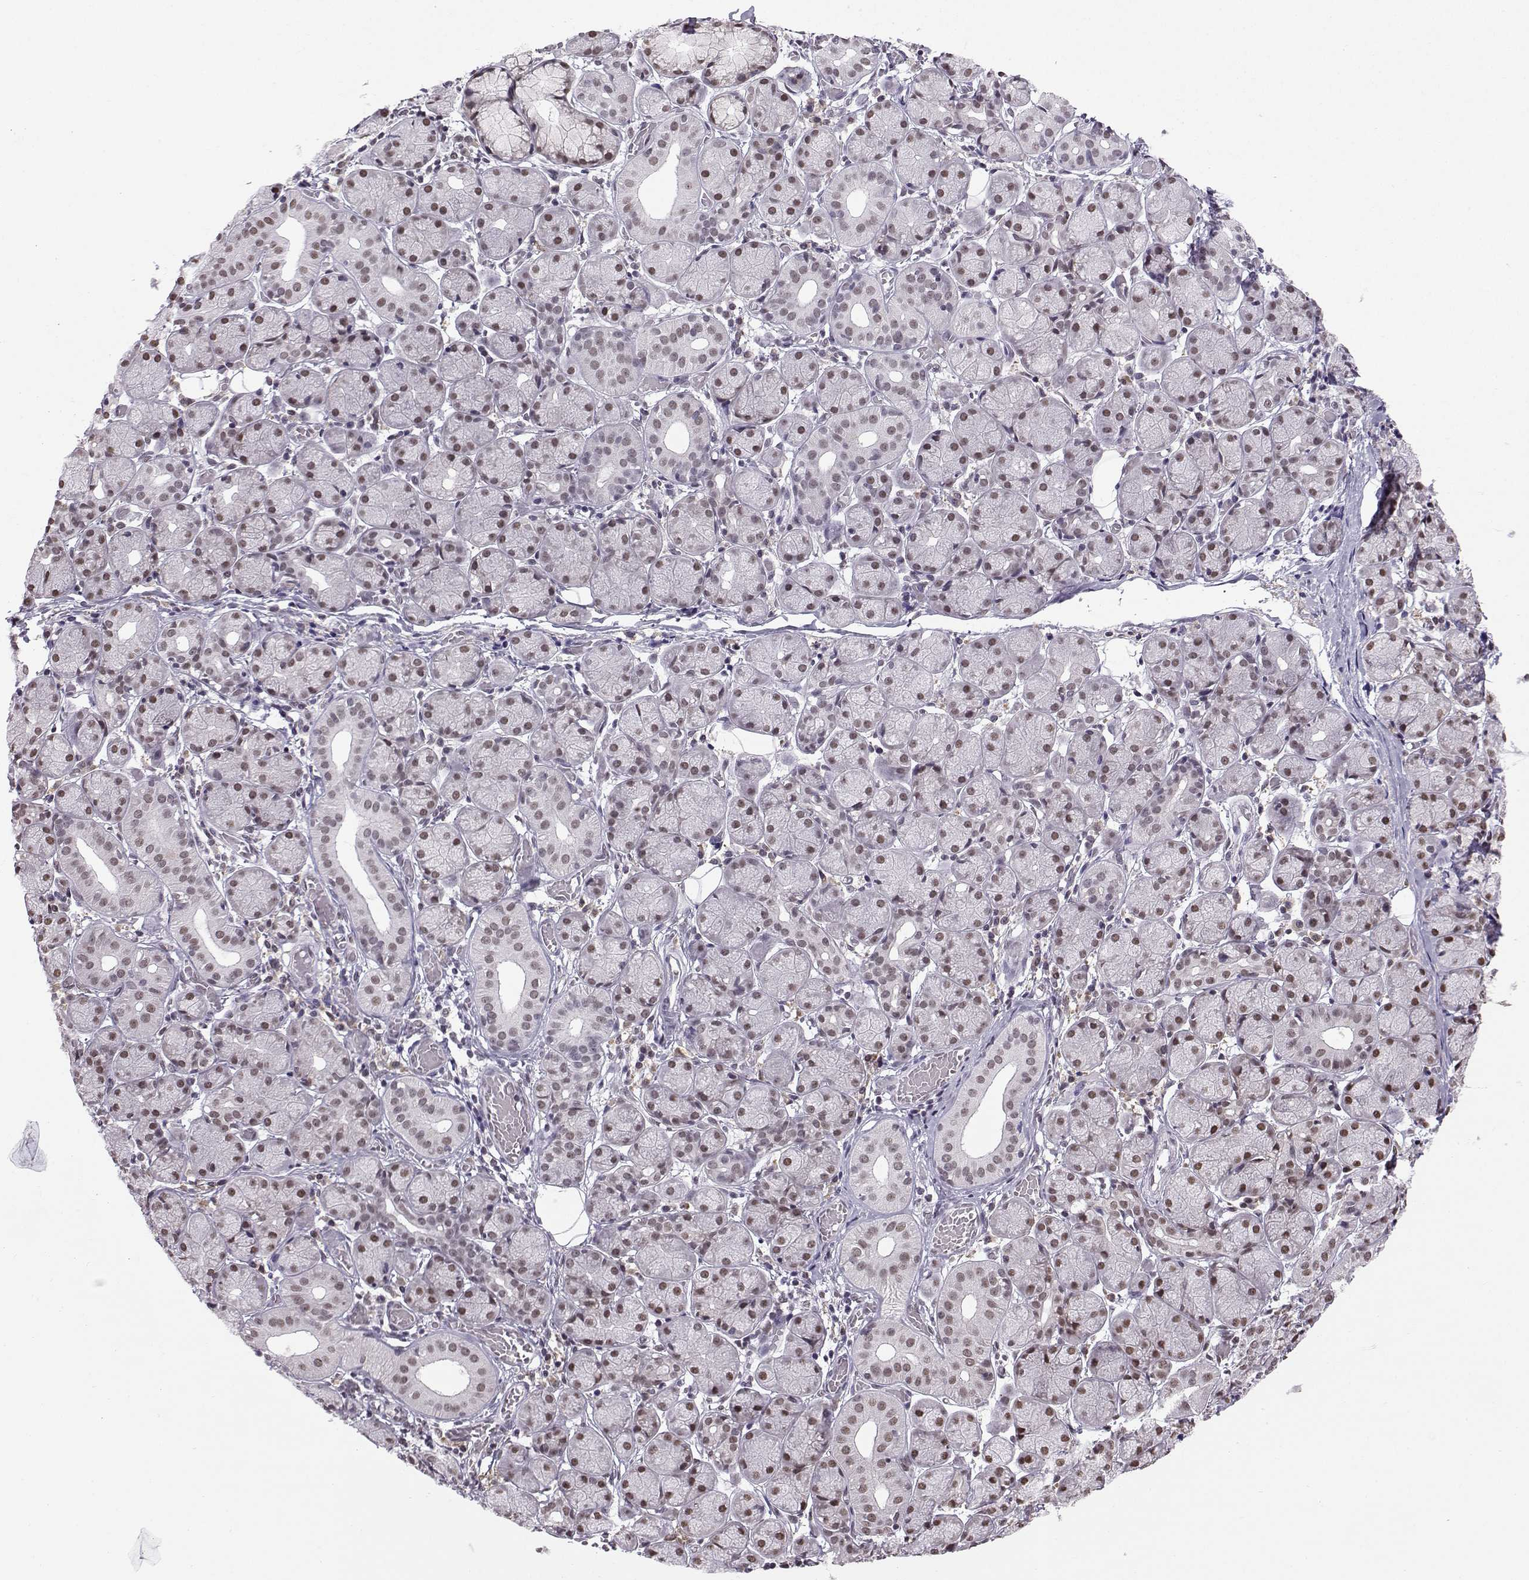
{"staining": {"intensity": "moderate", "quantity": "25%-75%", "location": "nuclear"}, "tissue": "salivary gland", "cell_type": "Glandular cells", "image_type": "normal", "snomed": [{"axis": "morphology", "description": "Normal tissue, NOS"}, {"axis": "topography", "description": "Salivary gland"}, {"axis": "topography", "description": "Peripheral nerve tissue"}], "caption": "Human salivary gland stained with a brown dye displays moderate nuclear positive expression in approximately 25%-75% of glandular cells.", "gene": "EZH1", "patient": {"sex": "female", "age": 24}}